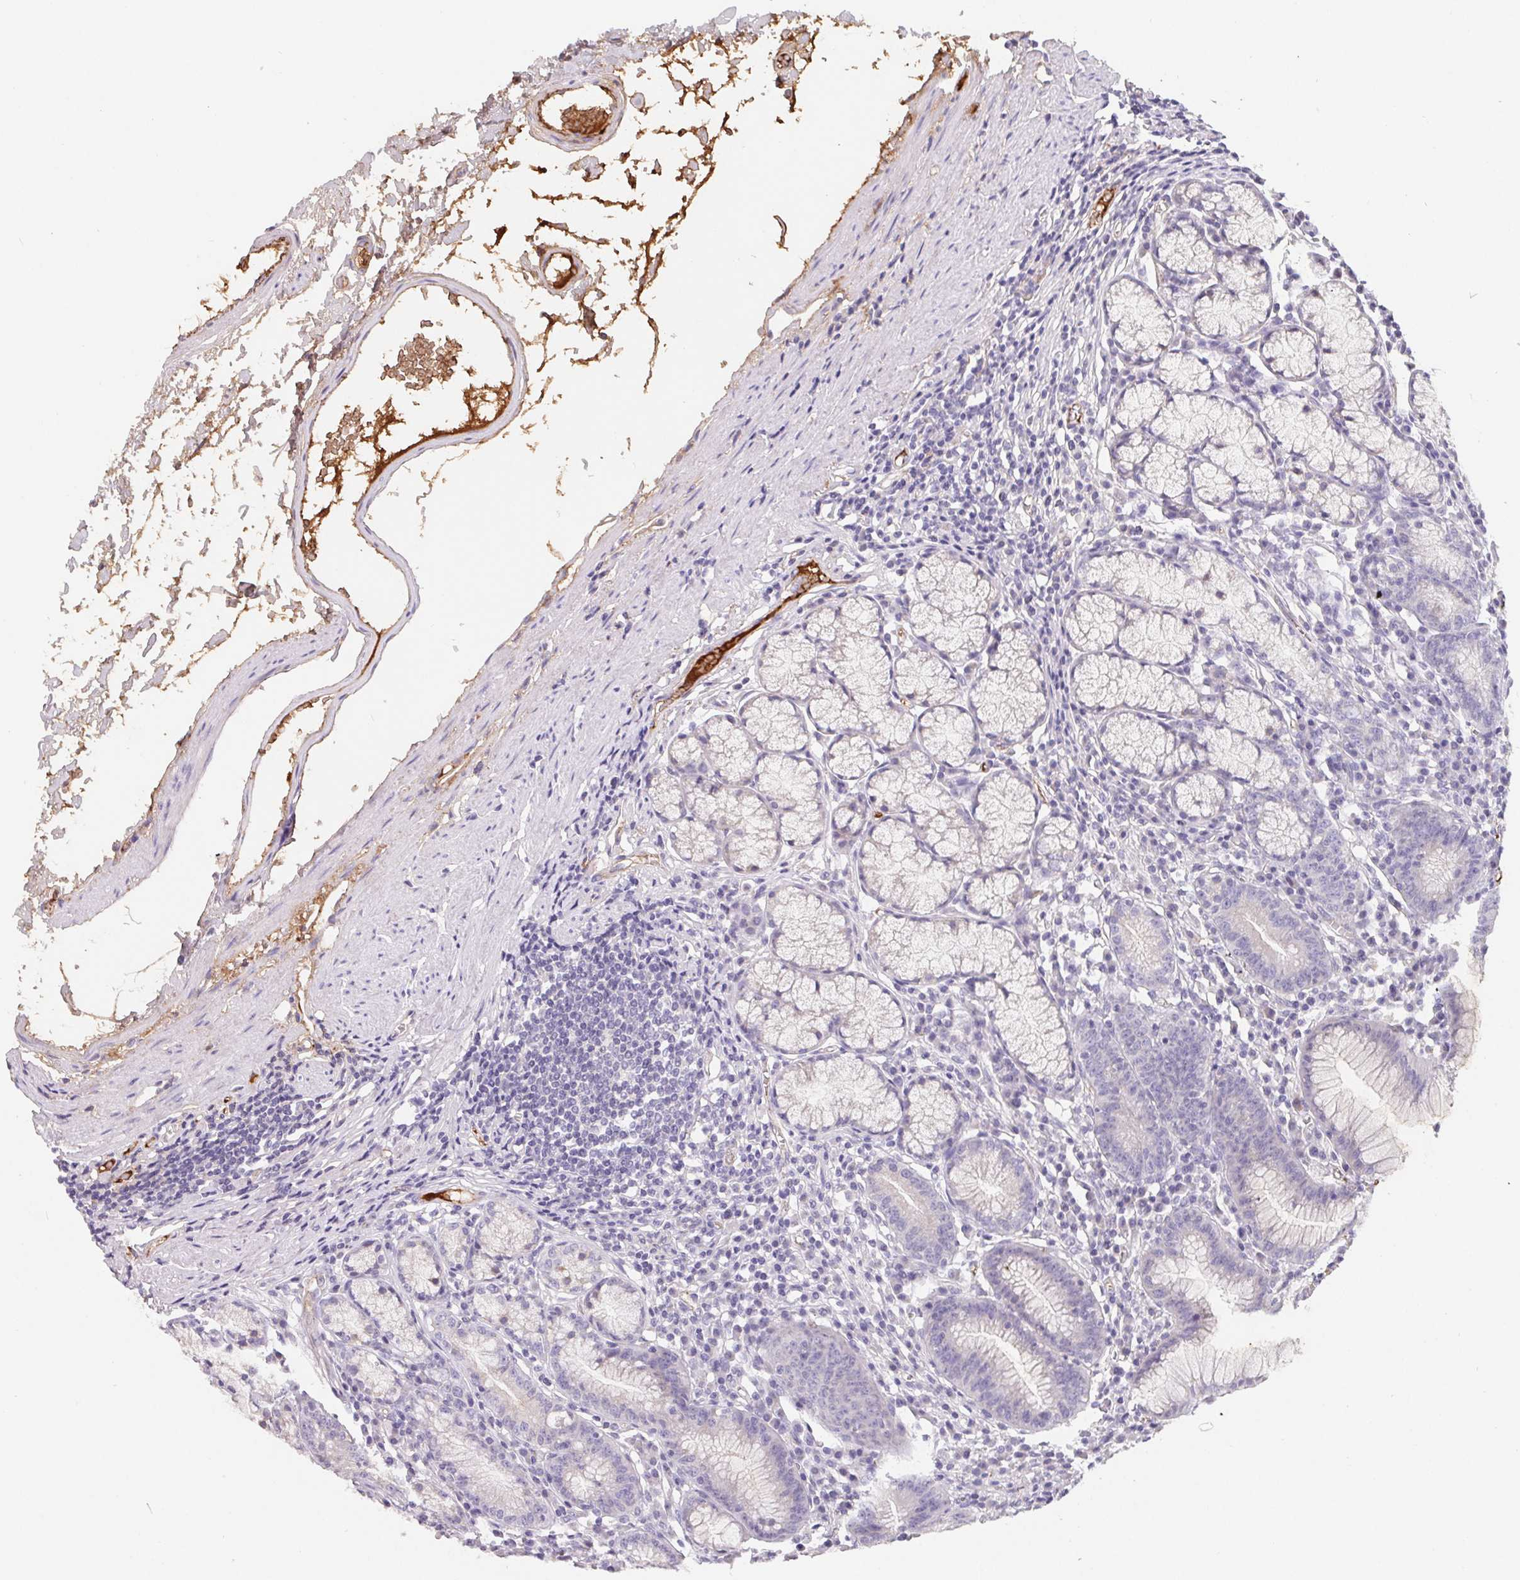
{"staining": {"intensity": "negative", "quantity": "none", "location": "none"}, "tissue": "stomach", "cell_type": "Glandular cells", "image_type": "normal", "snomed": [{"axis": "morphology", "description": "Normal tissue, NOS"}, {"axis": "topography", "description": "Stomach"}], "caption": "A high-resolution histopathology image shows immunohistochemistry staining of benign stomach, which reveals no significant positivity in glandular cells. The staining is performed using DAB brown chromogen with nuclei counter-stained in using hematoxylin.", "gene": "LPA", "patient": {"sex": "male", "age": 55}}